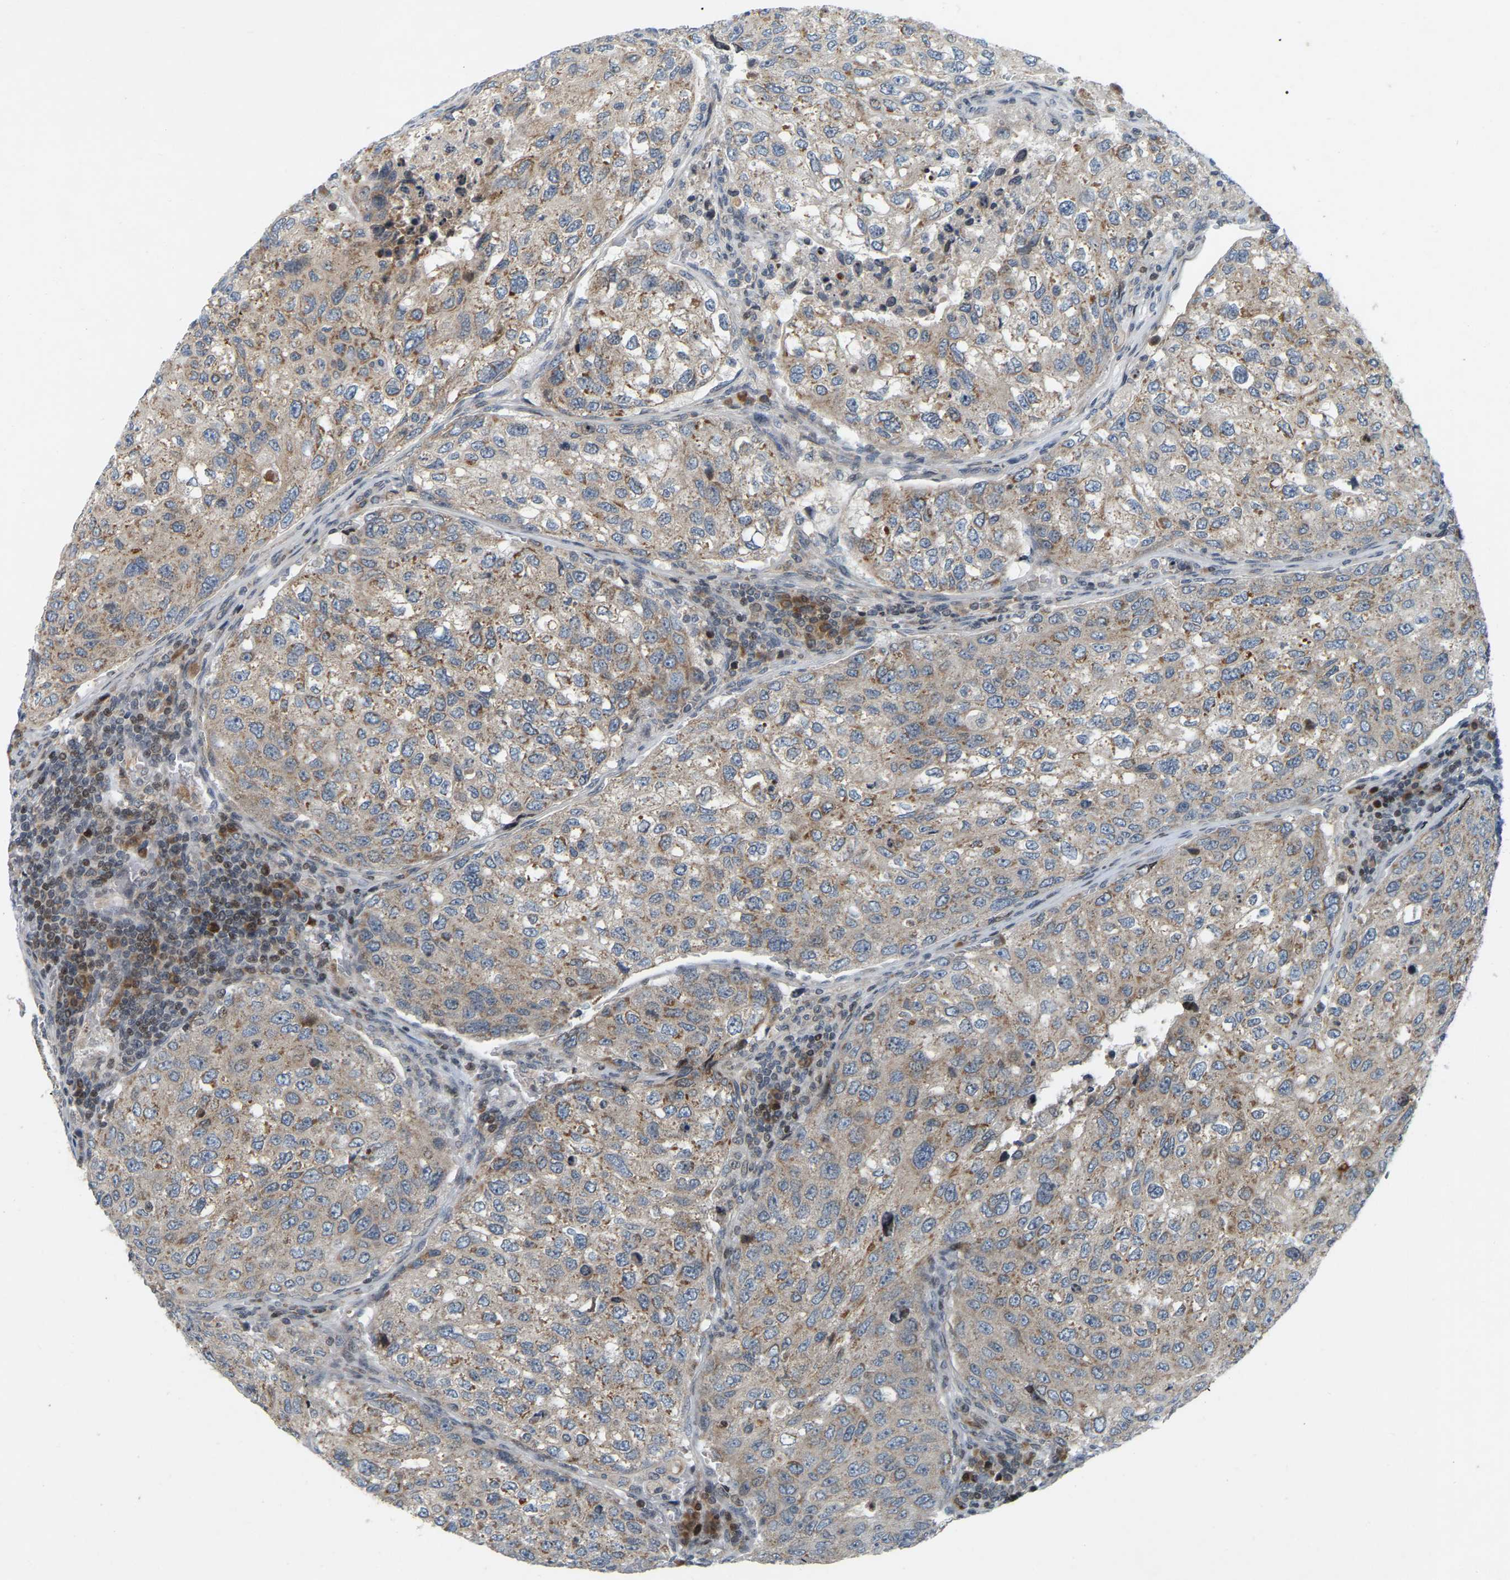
{"staining": {"intensity": "moderate", "quantity": ">75%", "location": "cytoplasmic/membranous"}, "tissue": "urothelial cancer", "cell_type": "Tumor cells", "image_type": "cancer", "snomed": [{"axis": "morphology", "description": "Urothelial carcinoma, High grade"}, {"axis": "topography", "description": "Lymph node"}, {"axis": "topography", "description": "Urinary bladder"}], "caption": "Urothelial cancer tissue demonstrates moderate cytoplasmic/membranous positivity in approximately >75% of tumor cells, visualized by immunohistochemistry. Ihc stains the protein of interest in brown and the nuclei are stained blue.", "gene": "PARL", "patient": {"sex": "male", "age": 51}}